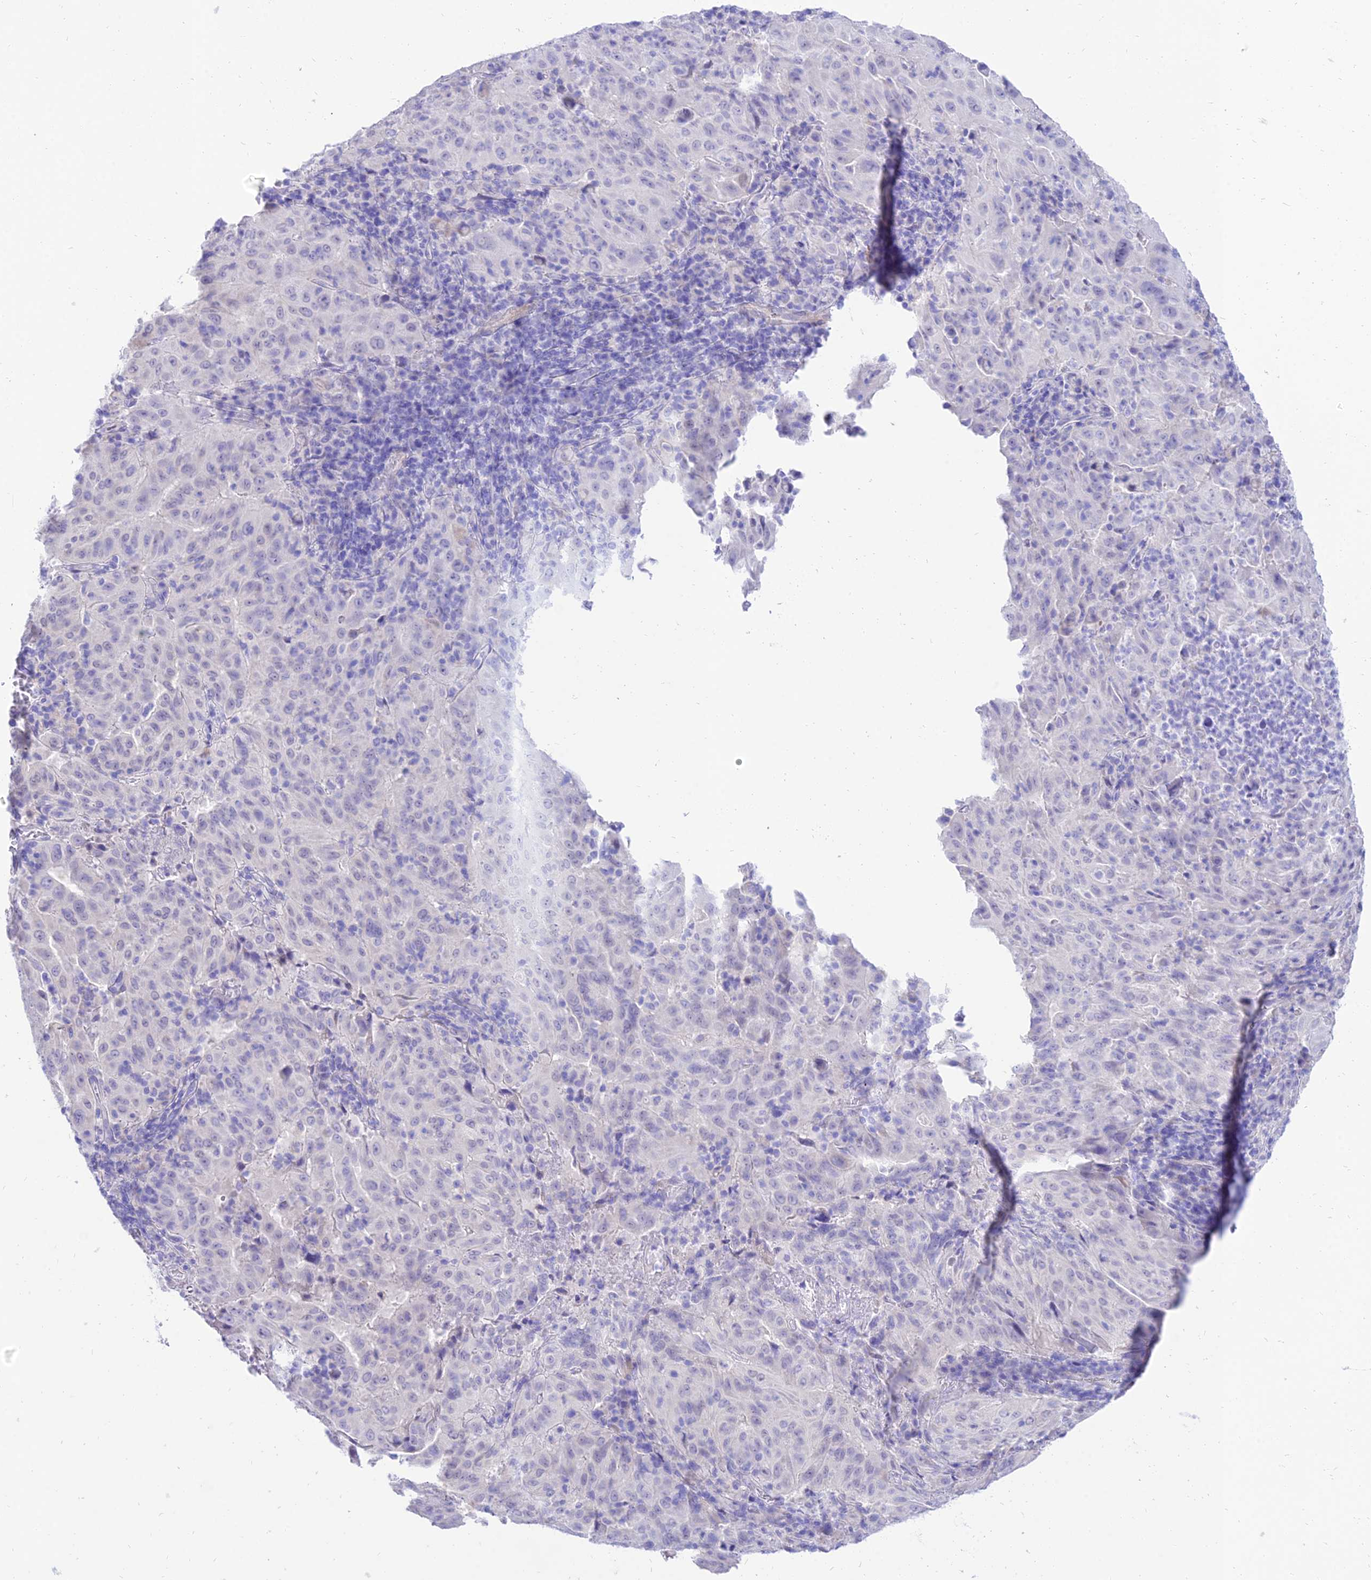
{"staining": {"intensity": "negative", "quantity": "none", "location": "none"}, "tissue": "pancreatic cancer", "cell_type": "Tumor cells", "image_type": "cancer", "snomed": [{"axis": "morphology", "description": "Adenocarcinoma, NOS"}, {"axis": "topography", "description": "Pancreas"}], "caption": "This micrograph is of pancreatic cancer stained with immunohistochemistry to label a protein in brown with the nuclei are counter-stained blue. There is no staining in tumor cells.", "gene": "TAC3", "patient": {"sex": "male", "age": 63}}